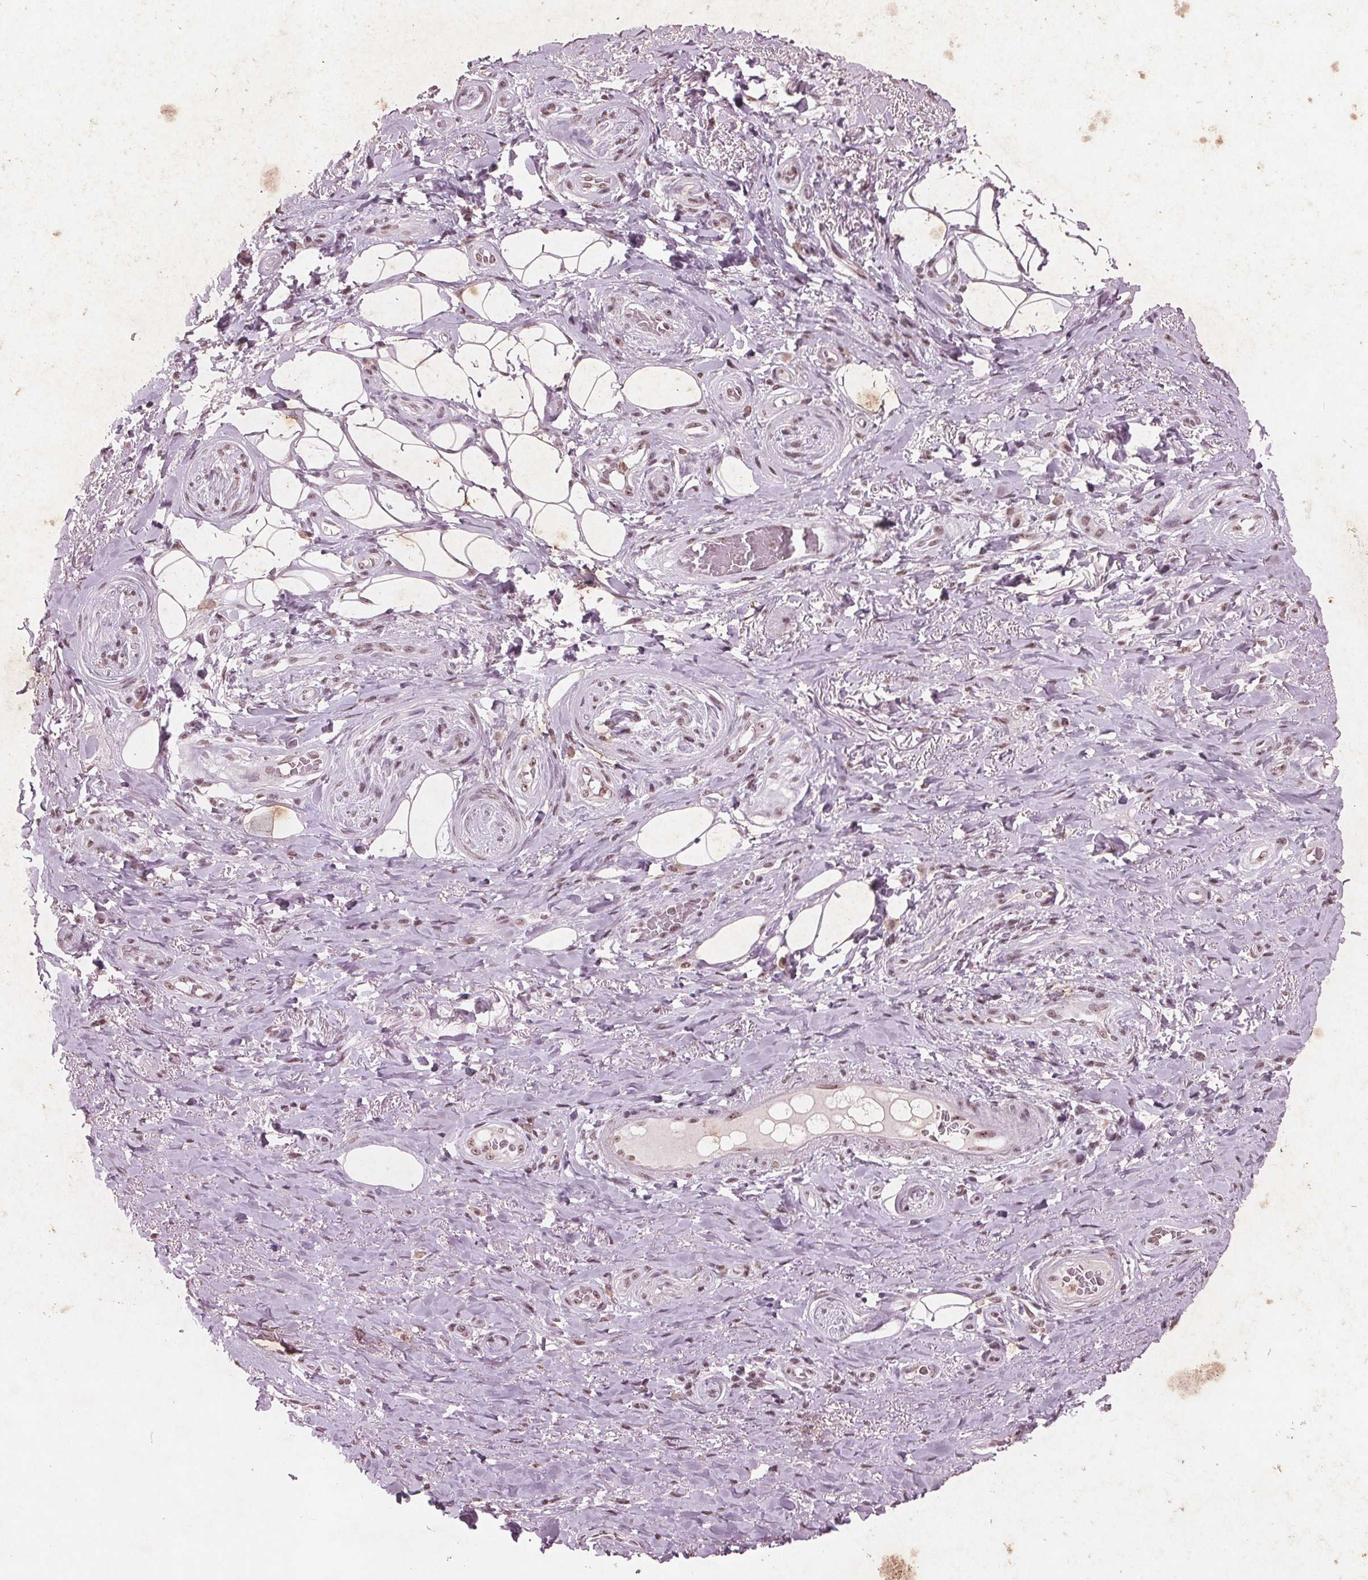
{"staining": {"intensity": "weak", "quantity": "25%-75%", "location": "nuclear"}, "tissue": "adipose tissue", "cell_type": "Adipocytes", "image_type": "normal", "snomed": [{"axis": "morphology", "description": "Normal tissue, NOS"}, {"axis": "topography", "description": "Anal"}, {"axis": "topography", "description": "Peripheral nerve tissue"}], "caption": "A brown stain shows weak nuclear positivity of a protein in adipocytes of benign human adipose tissue.", "gene": "RPS6KA2", "patient": {"sex": "male", "age": 53}}